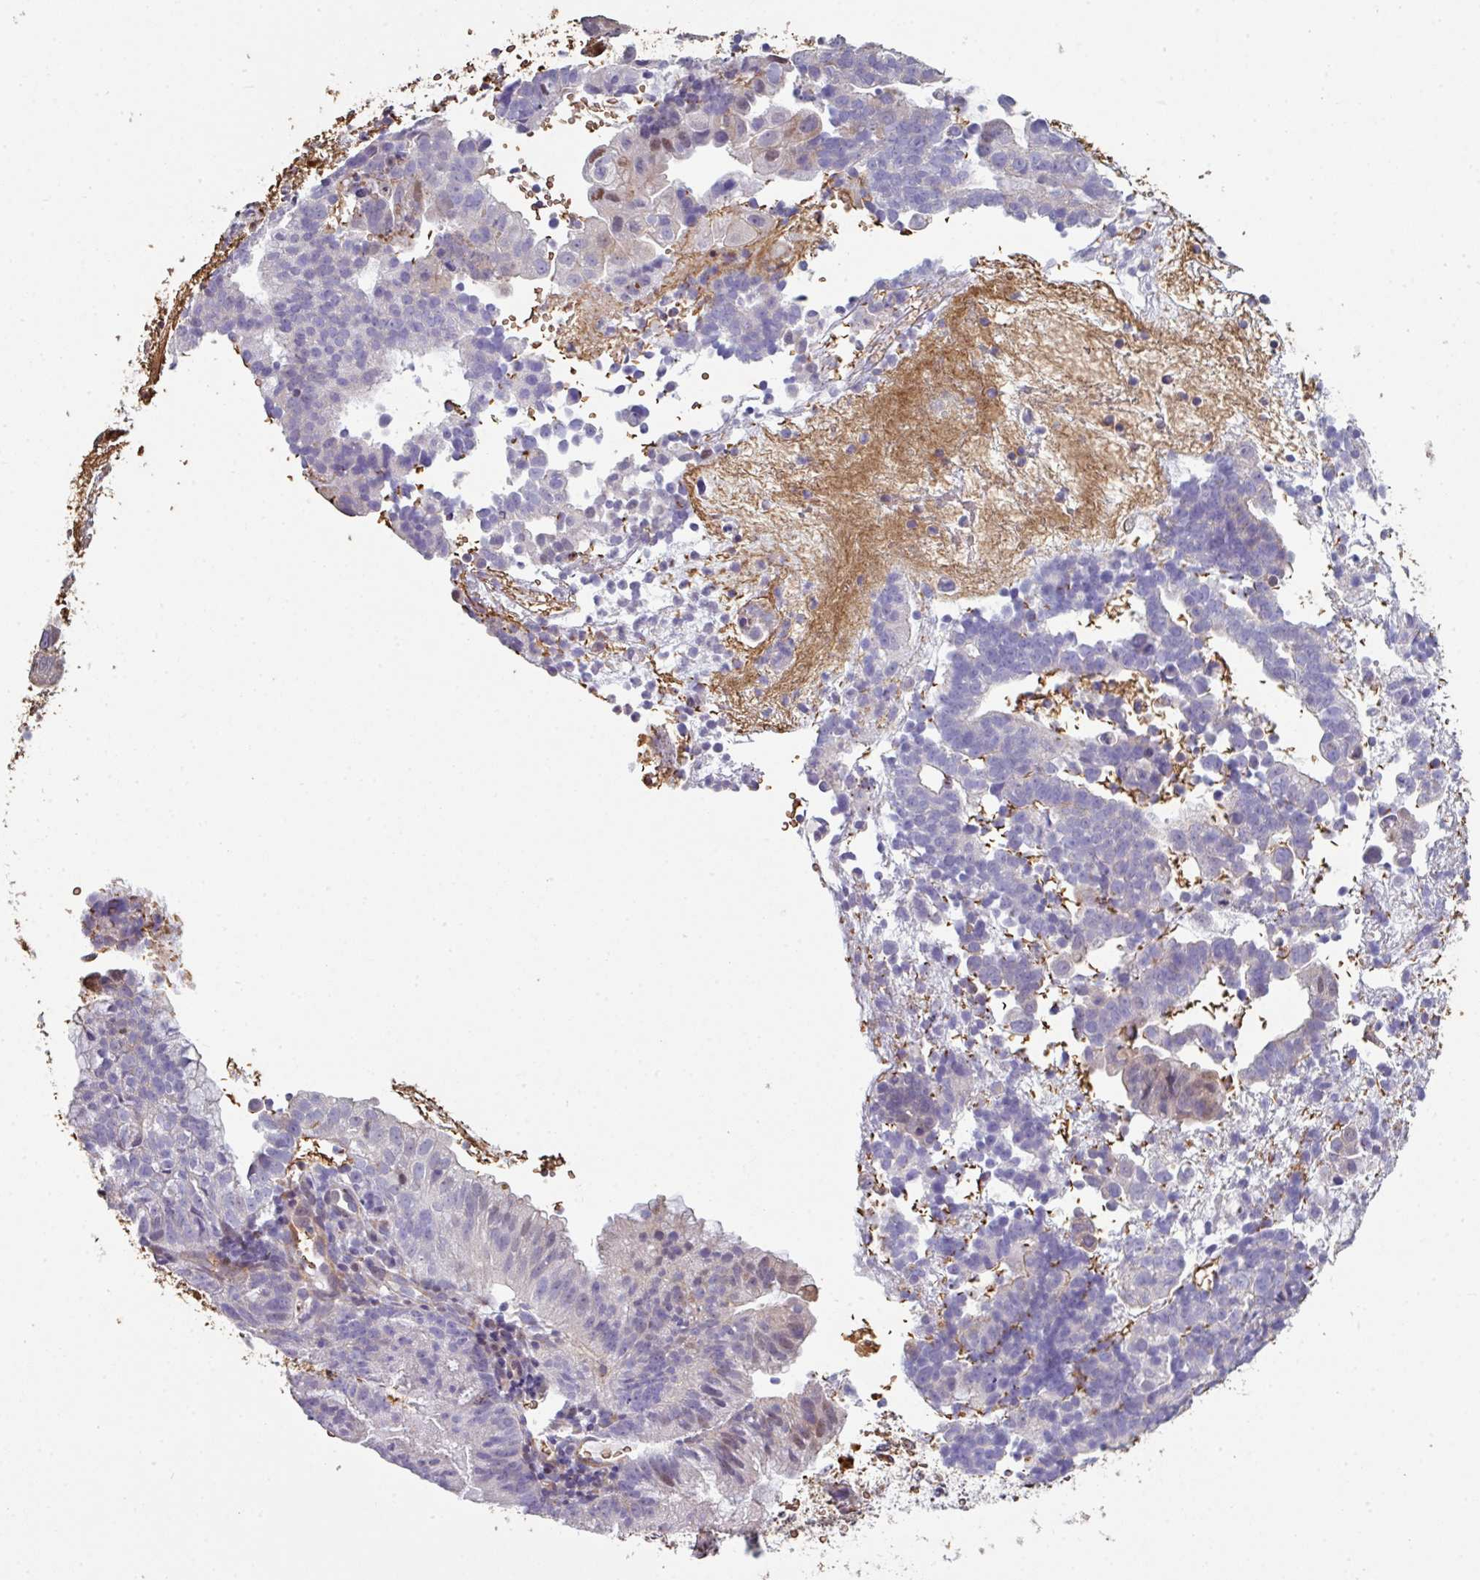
{"staining": {"intensity": "negative", "quantity": "none", "location": "none"}, "tissue": "endometrial cancer", "cell_type": "Tumor cells", "image_type": "cancer", "snomed": [{"axis": "morphology", "description": "Adenocarcinoma, NOS"}, {"axis": "topography", "description": "Endometrium"}], "caption": "Tumor cells are negative for brown protein staining in endometrial adenocarcinoma.", "gene": "ANO9", "patient": {"sex": "female", "age": 76}}